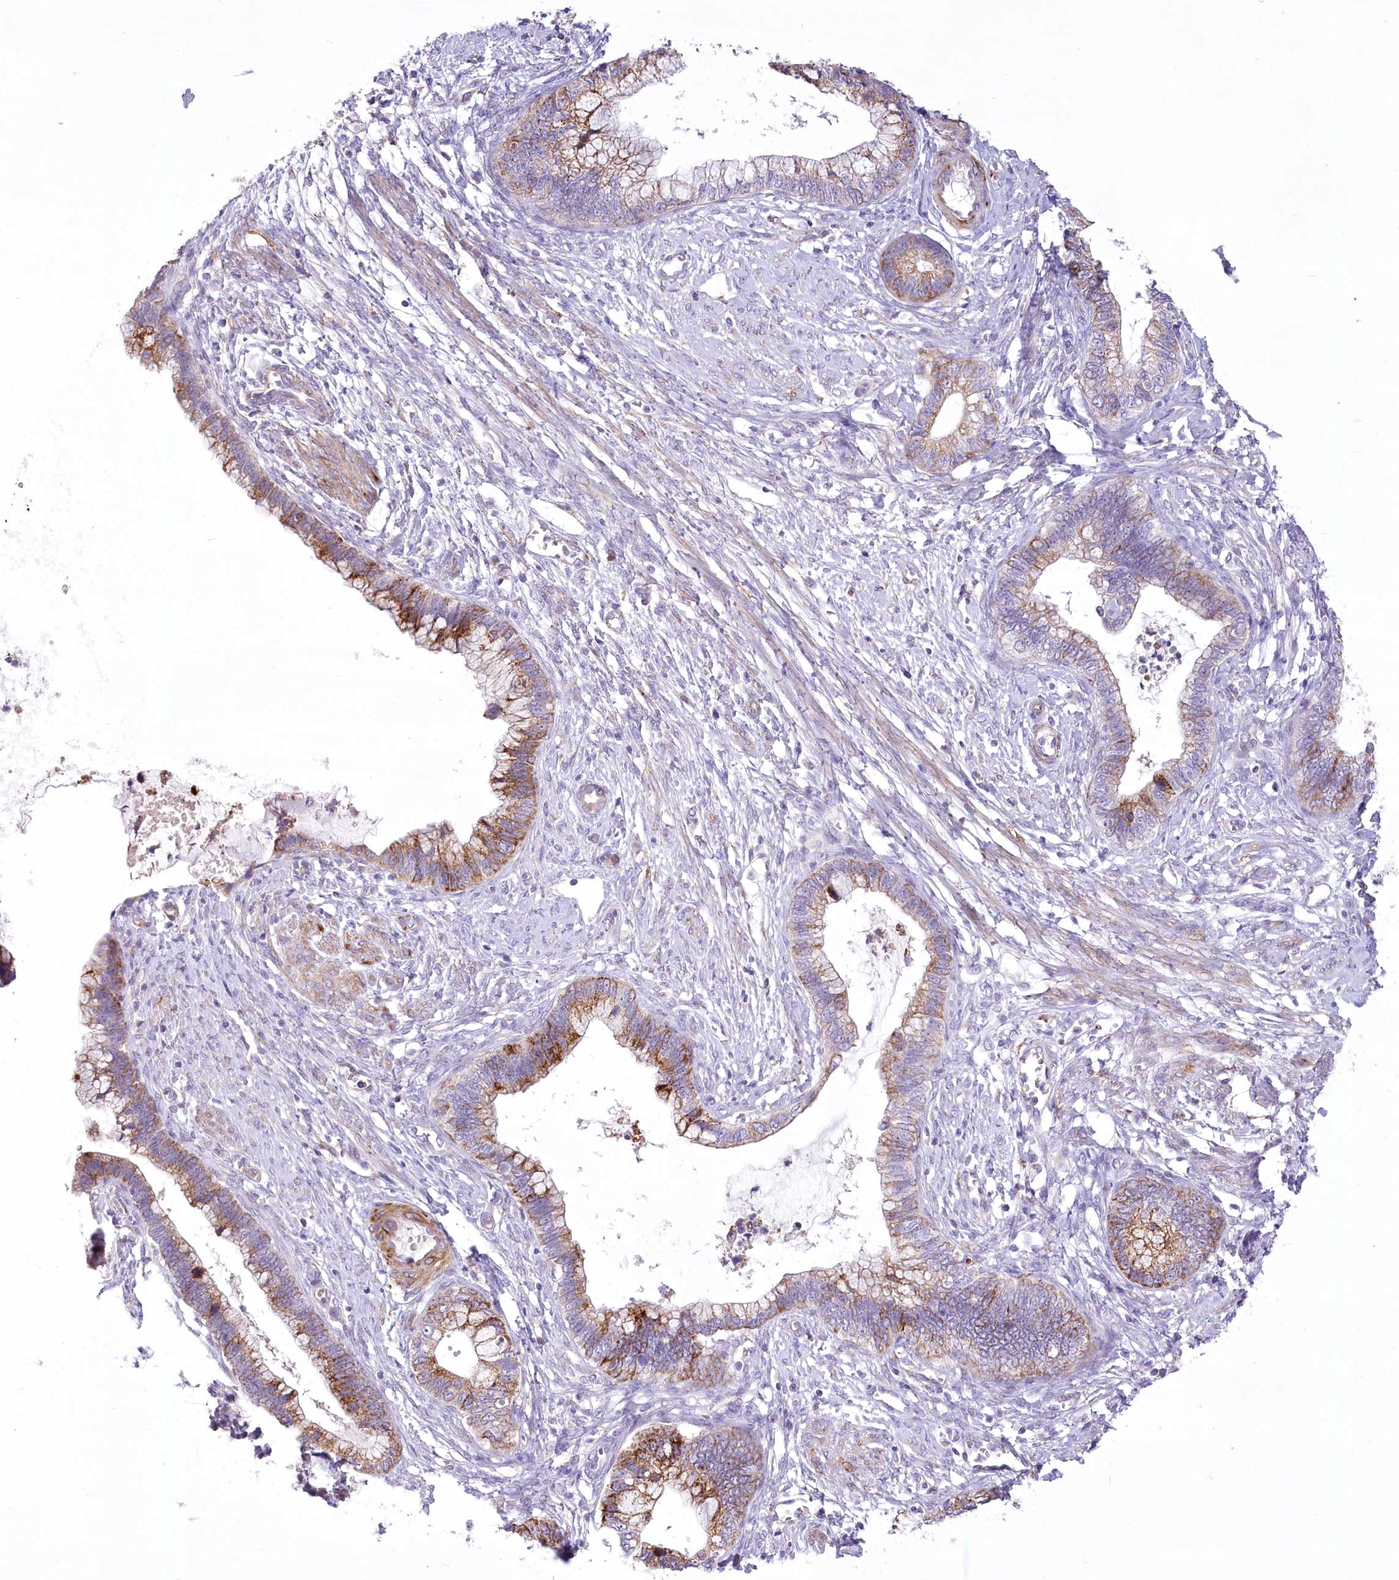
{"staining": {"intensity": "moderate", "quantity": "25%-75%", "location": "cytoplasmic/membranous"}, "tissue": "cervical cancer", "cell_type": "Tumor cells", "image_type": "cancer", "snomed": [{"axis": "morphology", "description": "Adenocarcinoma, NOS"}, {"axis": "topography", "description": "Cervix"}], "caption": "Moderate cytoplasmic/membranous protein expression is seen in approximately 25%-75% of tumor cells in cervical cancer (adenocarcinoma). The staining is performed using DAB brown chromogen to label protein expression. The nuclei are counter-stained blue using hematoxylin.", "gene": "ANGPTL3", "patient": {"sex": "female", "age": 44}}